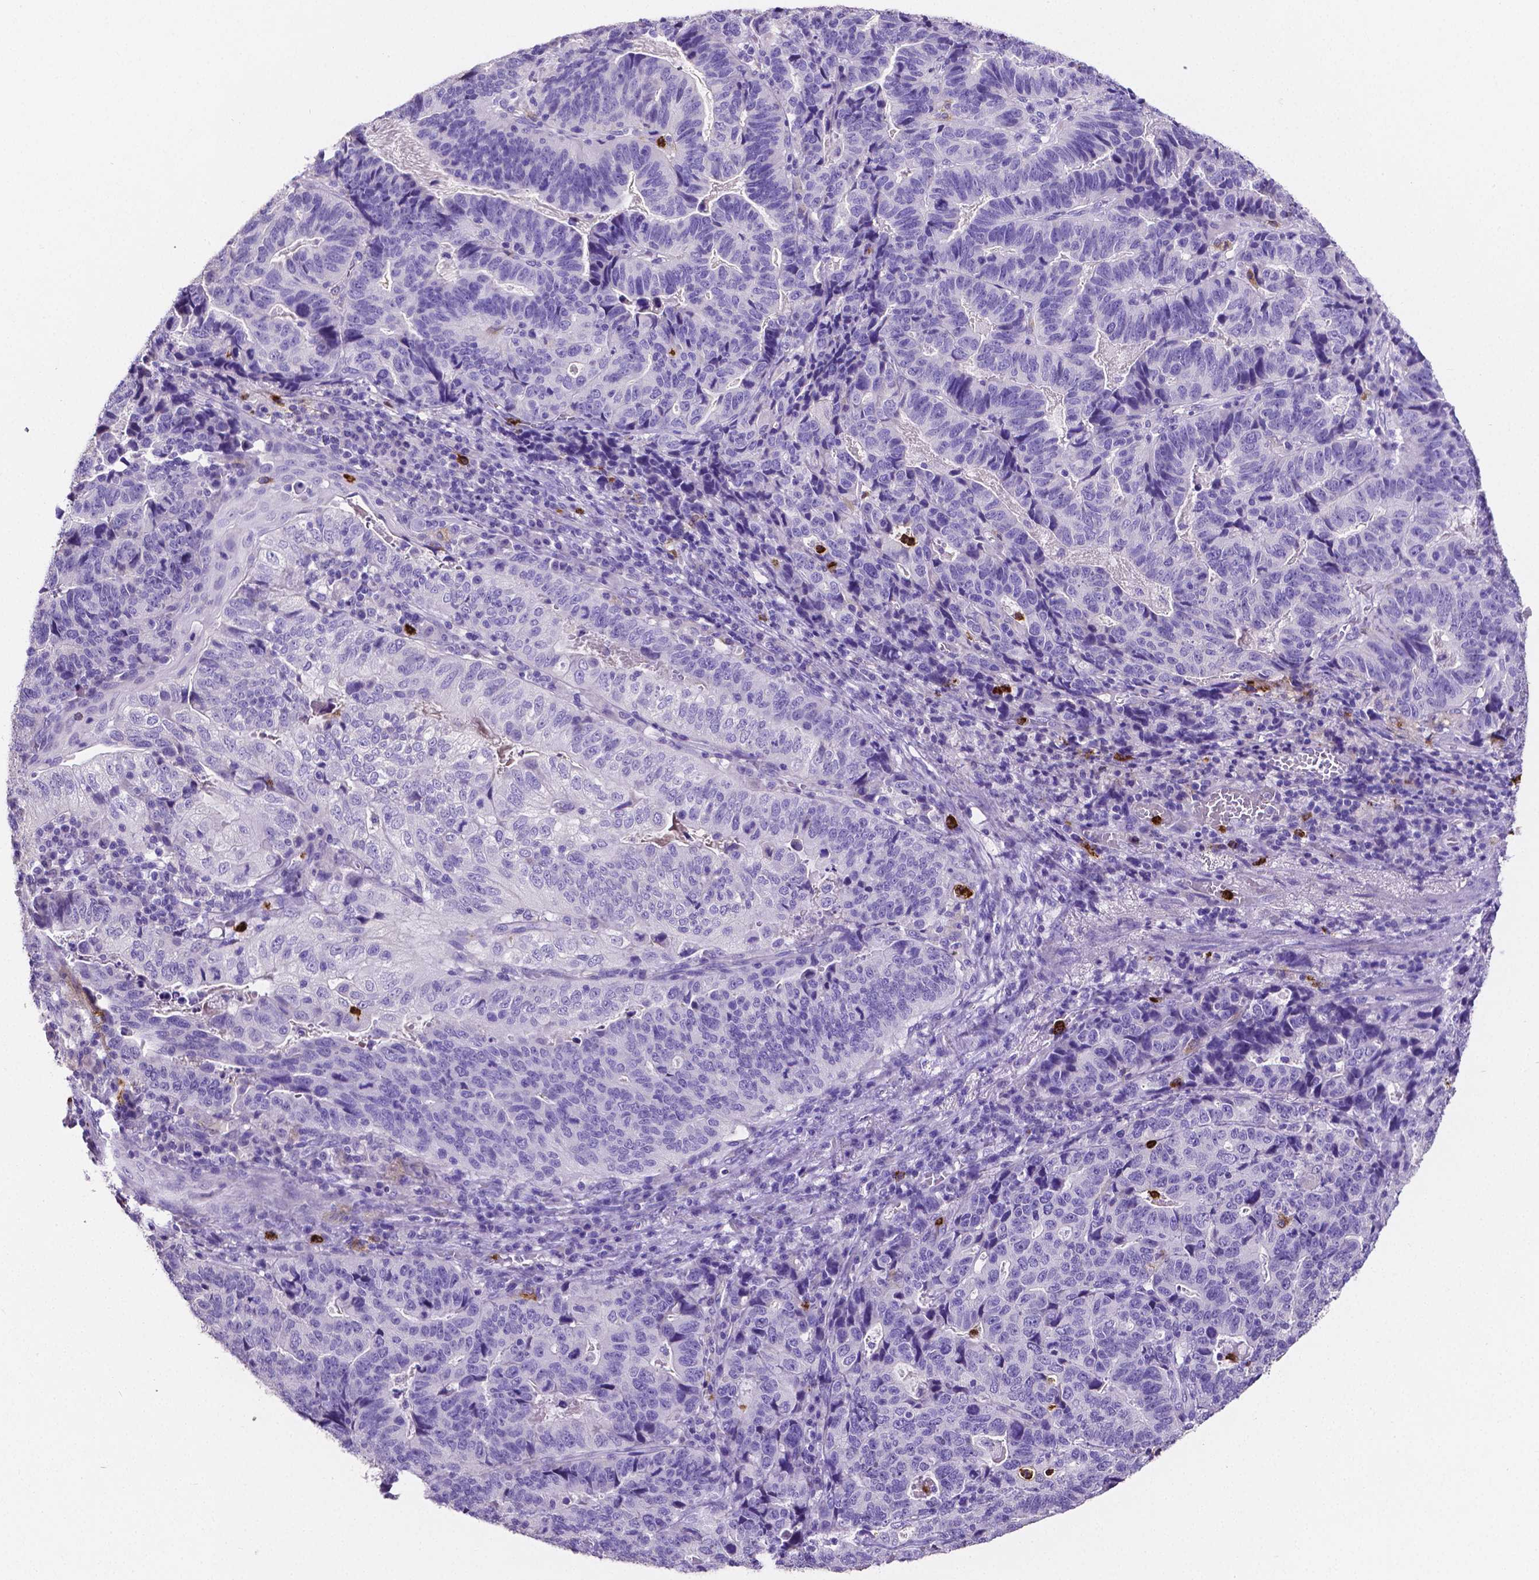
{"staining": {"intensity": "negative", "quantity": "none", "location": "none"}, "tissue": "stomach cancer", "cell_type": "Tumor cells", "image_type": "cancer", "snomed": [{"axis": "morphology", "description": "Adenocarcinoma, NOS"}, {"axis": "topography", "description": "Stomach, upper"}], "caption": "Photomicrograph shows no significant protein positivity in tumor cells of stomach cancer (adenocarcinoma). (Brightfield microscopy of DAB immunohistochemistry (IHC) at high magnification).", "gene": "MMP9", "patient": {"sex": "female", "age": 67}}